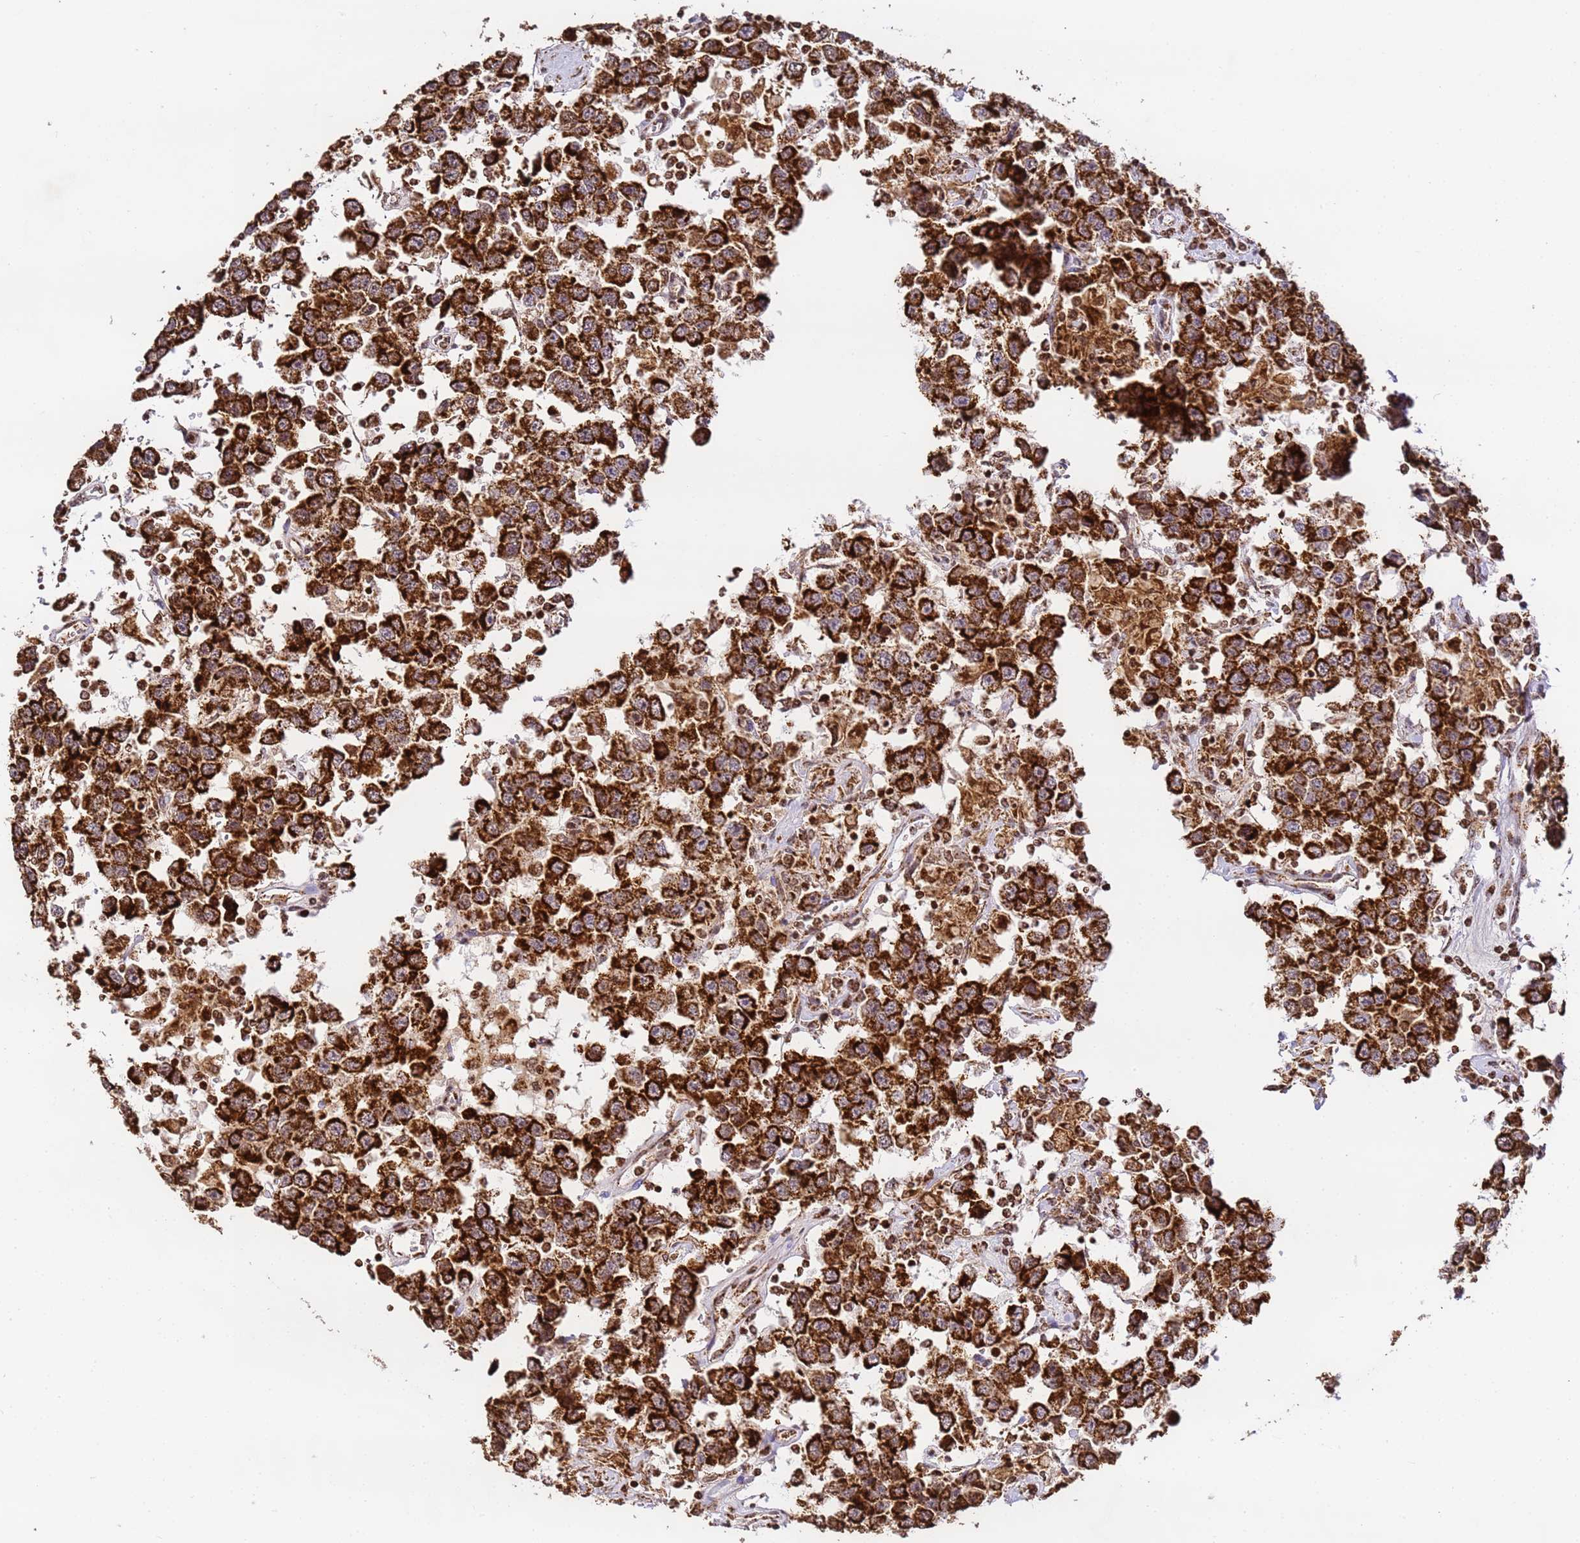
{"staining": {"intensity": "strong", "quantity": ">75%", "location": "cytoplasmic/membranous"}, "tissue": "testis cancer", "cell_type": "Tumor cells", "image_type": "cancer", "snomed": [{"axis": "morphology", "description": "Seminoma, NOS"}, {"axis": "topography", "description": "Testis"}], "caption": "Human testis seminoma stained with a protein marker exhibits strong staining in tumor cells.", "gene": "HSPE1", "patient": {"sex": "male", "age": 41}}